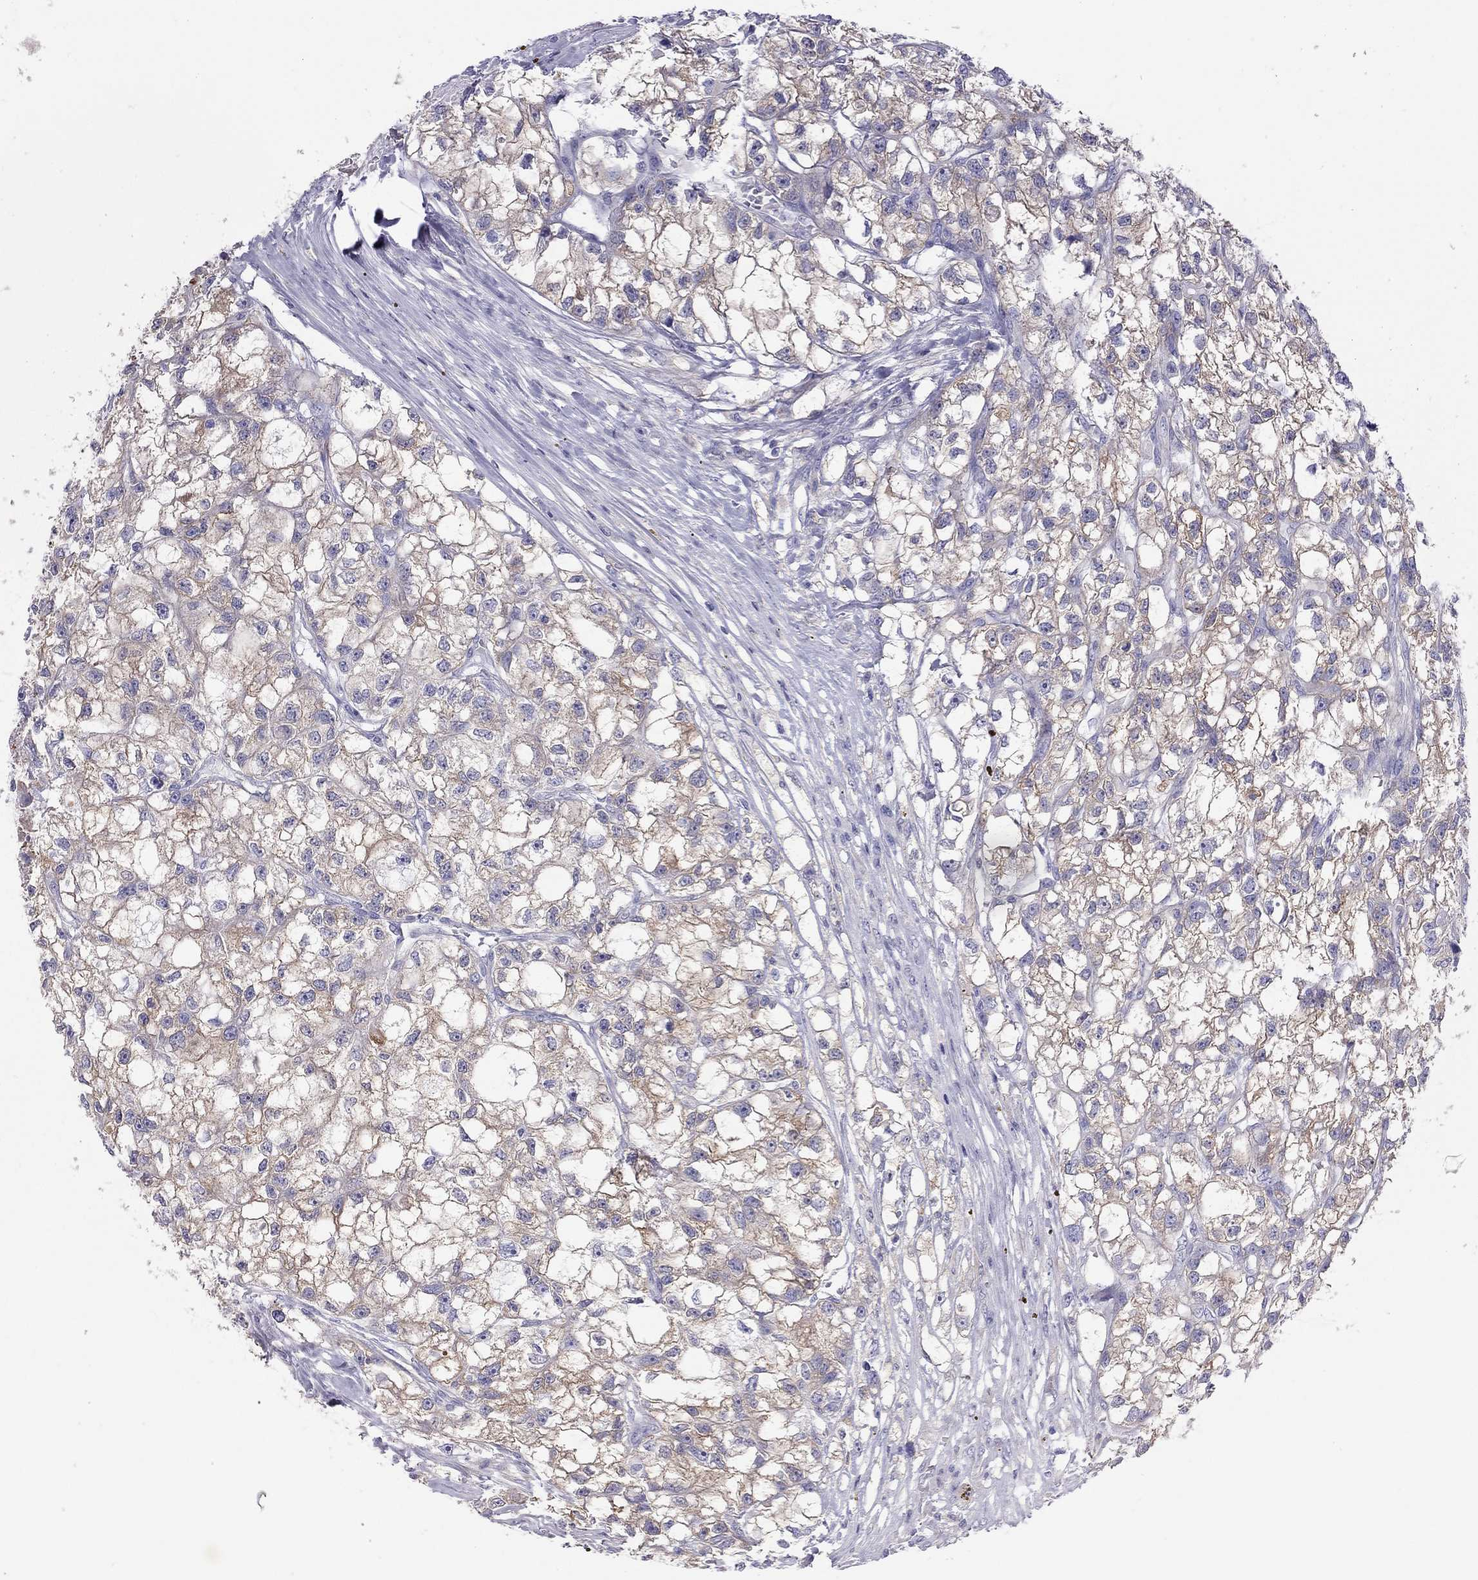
{"staining": {"intensity": "weak", "quantity": ">75%", "location": "cytoplasmic/membranous"}, "tissue": "renal cancer", "cell_type": "Tumor cells", "image_type": "cancer", "snomed": [{"axis": "morphology", "description": "Adenocarcinoma, NOS"}, {"axis": "topography", "description": "Kidney"}], "caption": "The image exhibits a brown stain indicating the presence of a protein in the cytoplasmic/membranous of tumor cells in renal adenocarcinoma.", "gene": "ALOX15B", "patient": {"sex": "male", "age": 56}}